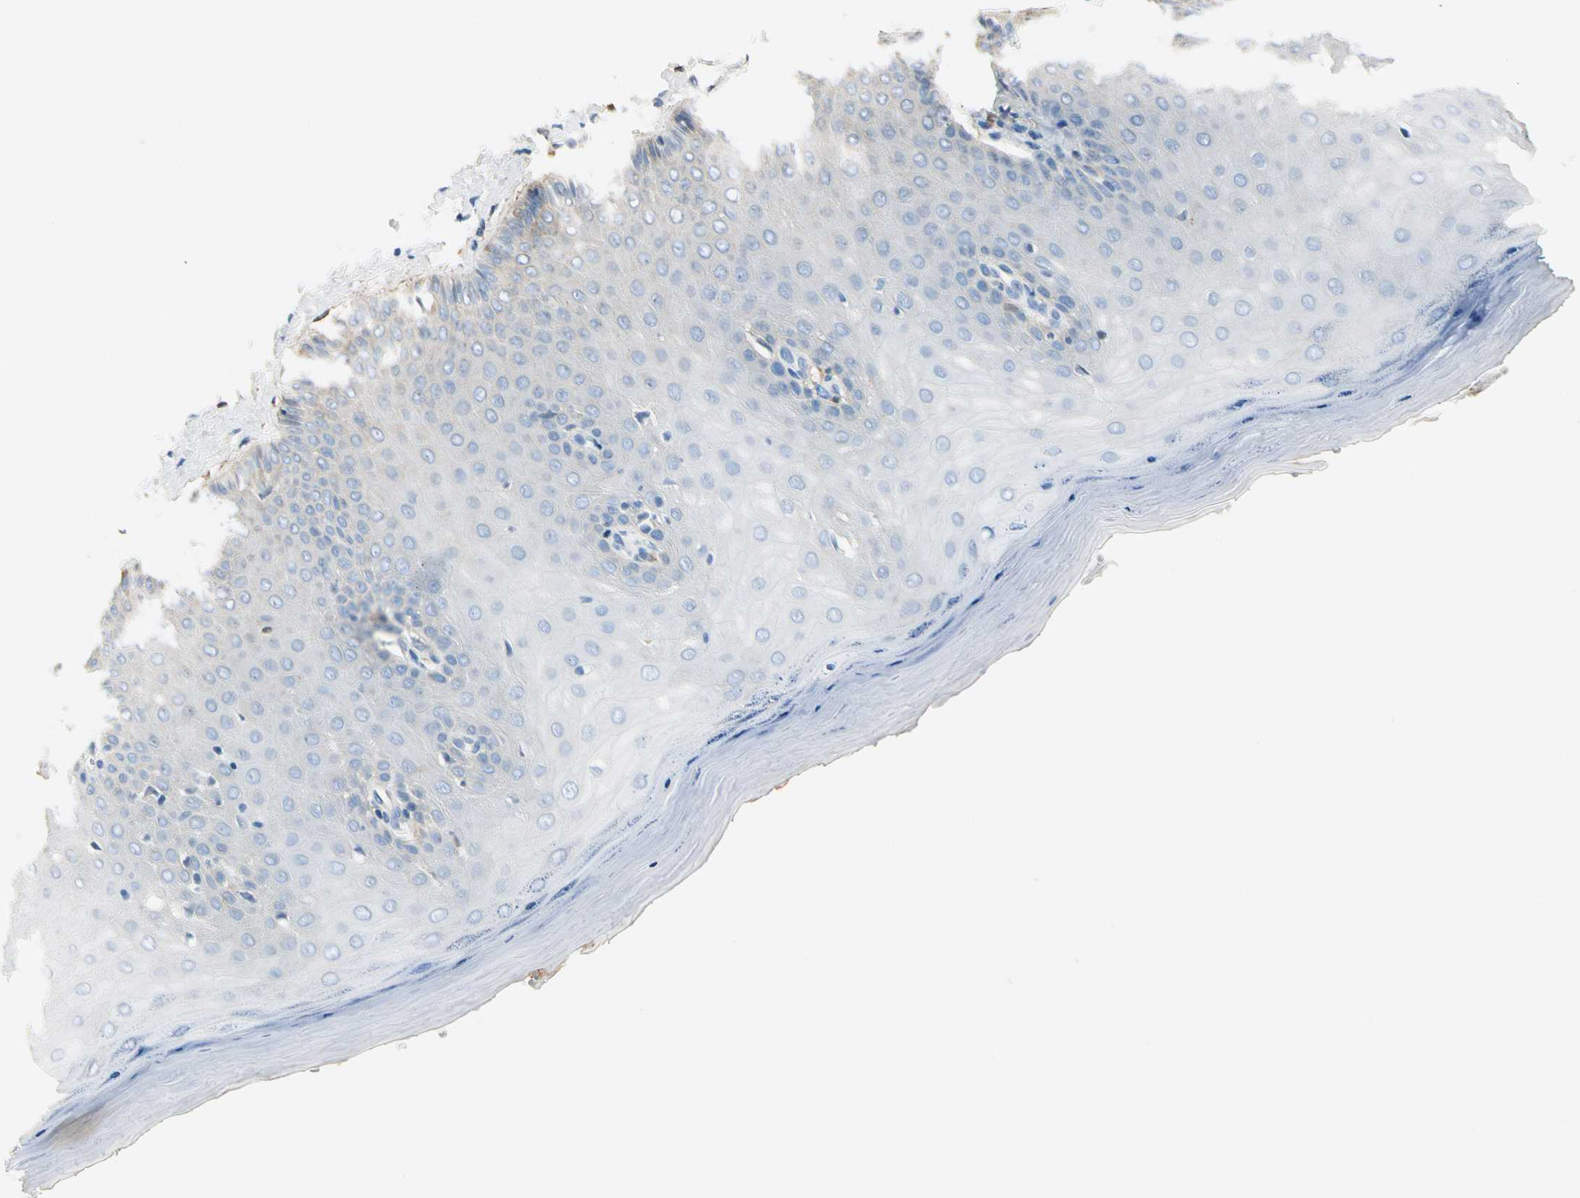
{"staining": {"intensity": "weak", "quantity": "<25%", "location": "cytoplasmic/membranous"}, "tissue": "cervix", "cell_type": "Squamous epithelial cells", "image_type": "normal", "snomed": [{"axis": "morphology", "description": "Normal tissue, NOS"}, {"axis": "topography", "description": "Cervix"}], "caption": "The image shows no significant positivity in squamous epithelial cells of cervix.", "gene": "LAMB3", "patient": {"sex": "female", "age": 55}}